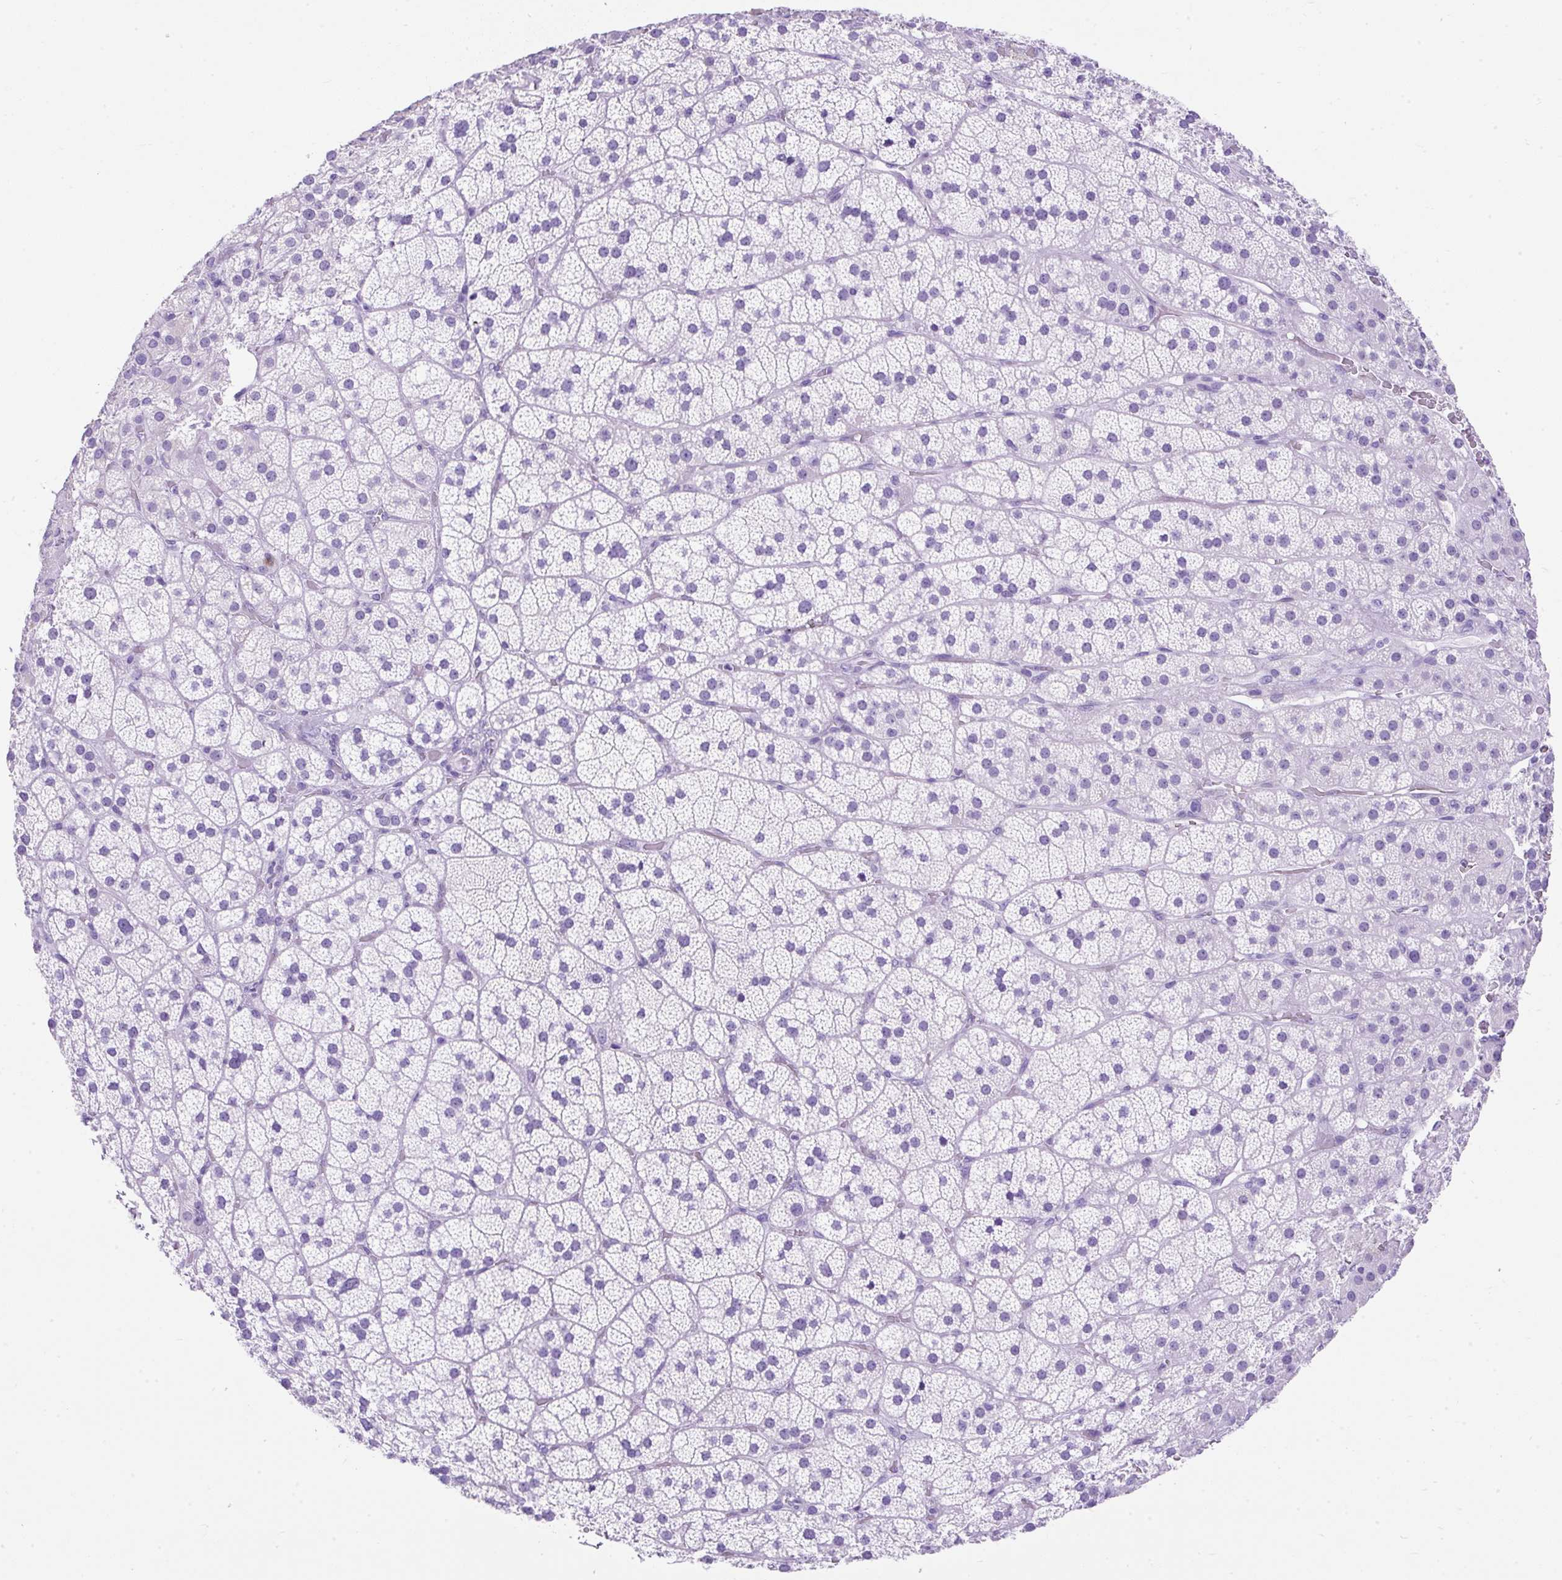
{"staining": {"intensity": "negative", "quantity": "none", "location": "none"}, "tissue": "adrenal gland", "cell_type": "Glandular cells", "image_type": "normal", "snomed": [{"axis": "morphology", "description": "Normal tissue, NOS"}, {"axis": "topography", "description": "Adrenal gland"}], "caption": "DAB (3,3'-diaminobenzidine) immunohistochemical staining of unremarkable human adrenal gland demonstrates no significant positivity in glandular cells.", "gene": "PVALB", "patient": {"sex": "male", "age": 57}}